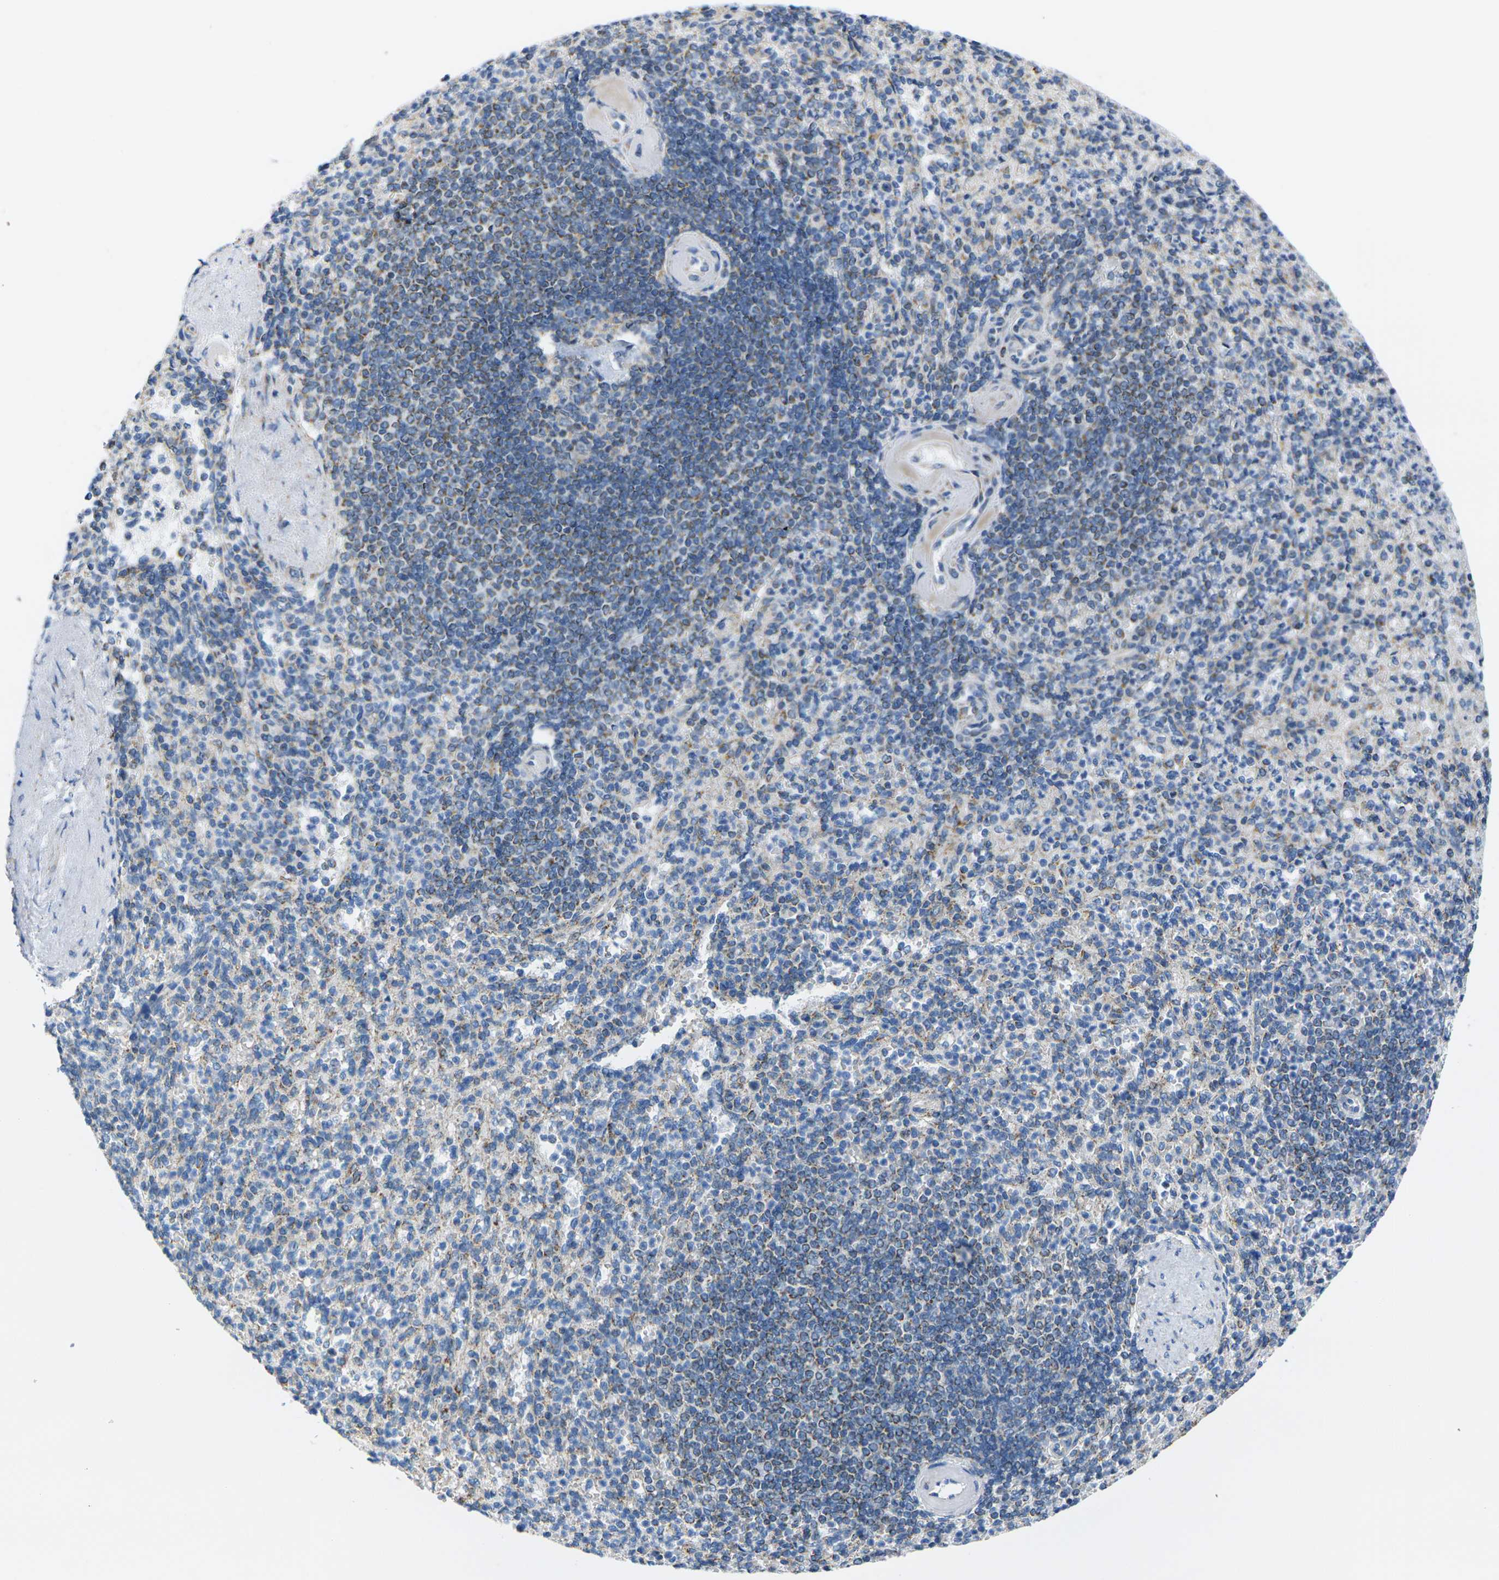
{"staining": {"intensity": "moderate", "quantity": "<25%", "location": "cytoplasmic/membranous"}, "tissue": "spleen", "cell_type": "Cells in red pulp", "image_type": "normal", "snomed": [{"axis": "morphology", "description": "Normal tissue, NOS"}, {"axis": "topography", "description": "Spleen"}], "caption": "A high-resolution histopathology image shows IHC staining of benign spleen, which displays moderate cytoplasmic/membranous staining in about <25% of cells in red pulp.", "gene": "TMEM204", "patient": {"sex": "female", "age": 74}}